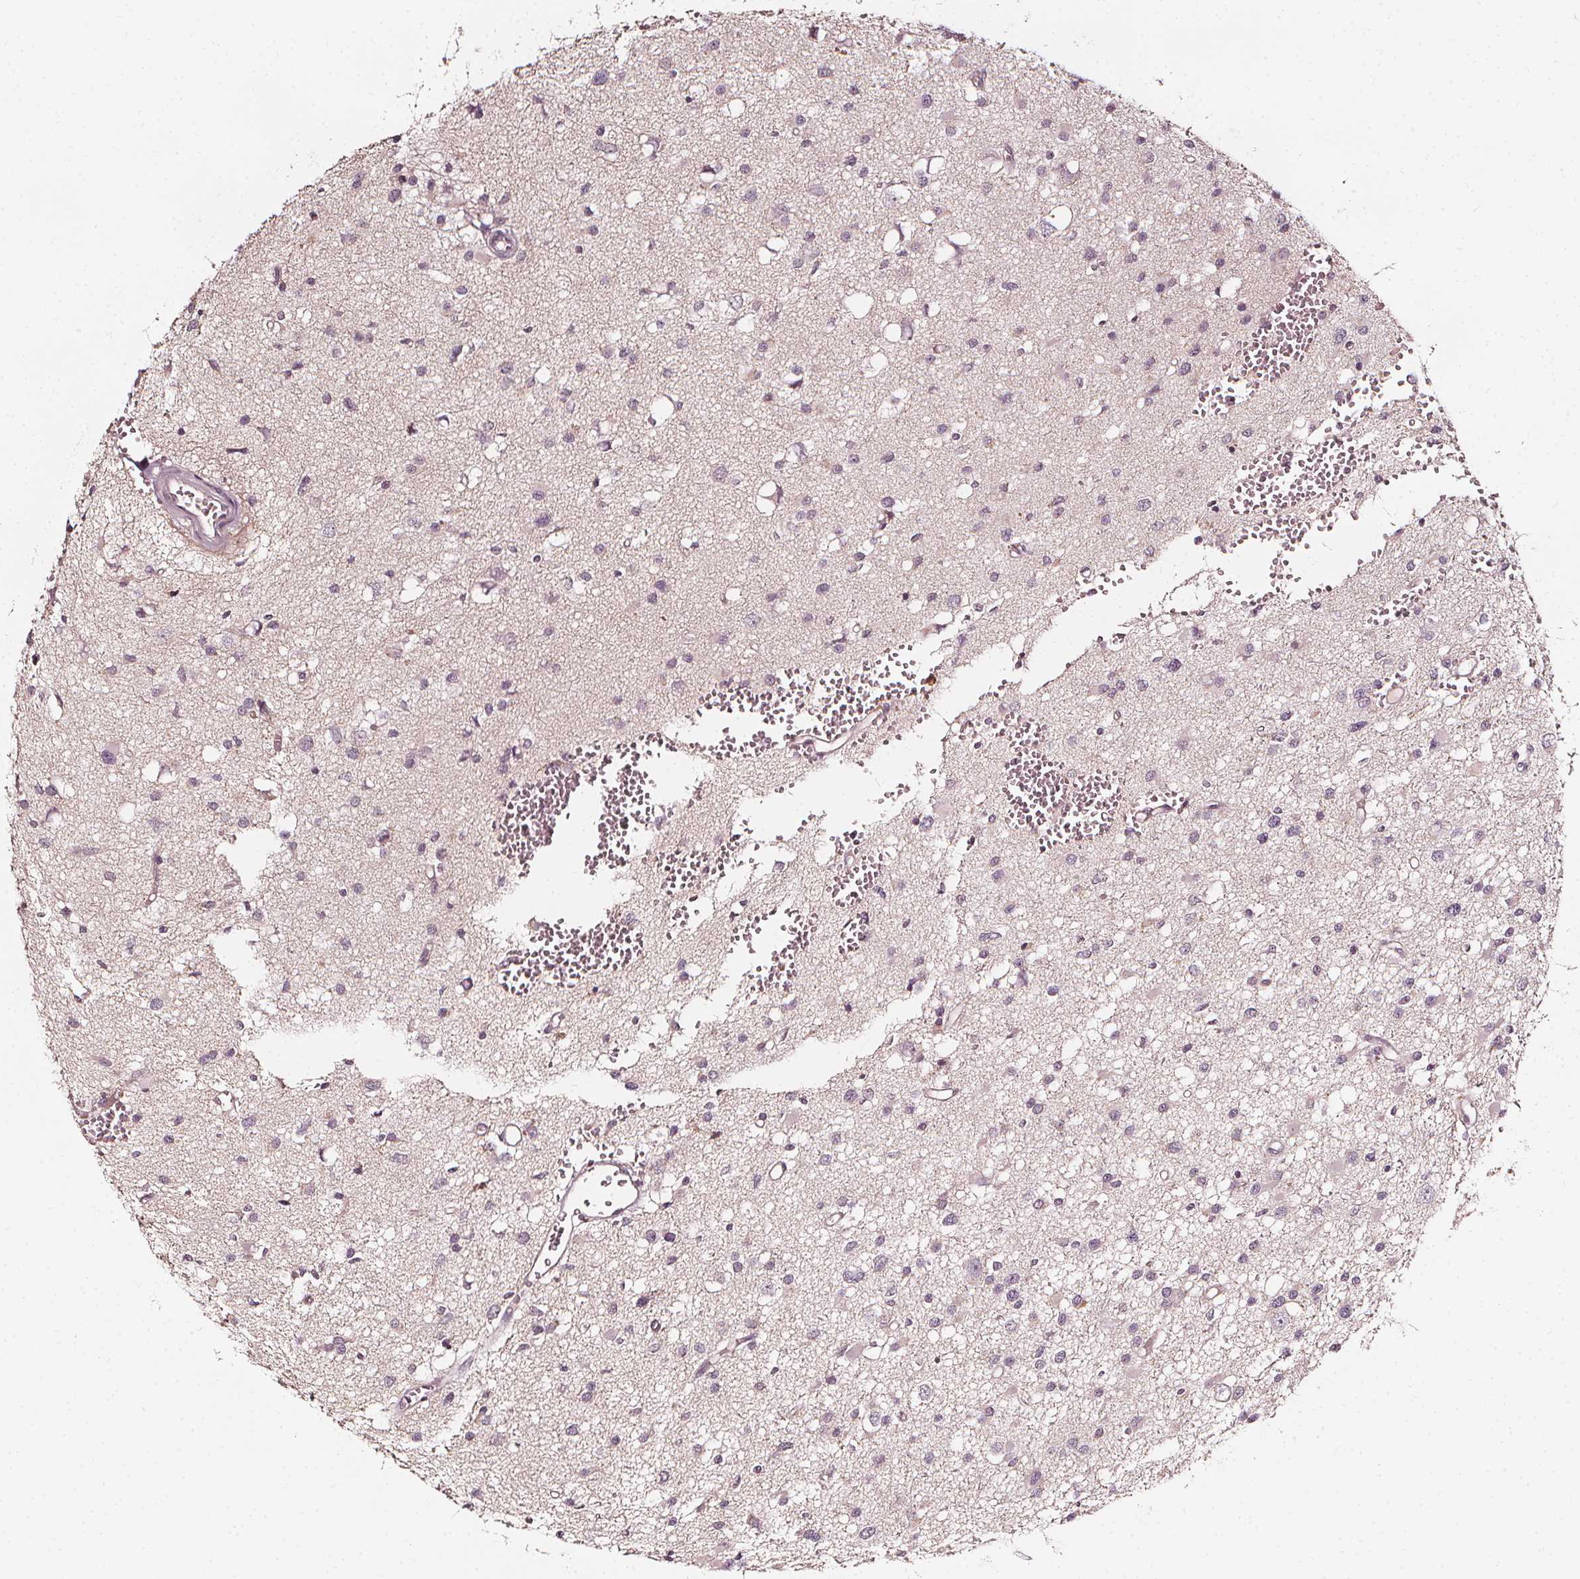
{"staining": {"intensity": "negative", "quantity": "none", "location": "none"}, "tissue": "glioma", "cell_type": "Tumor cells", "image_type": "cancer", "snomed": [{"axis": "morphology", "description": "Glioma, malignant, High grade"}, {"axis": "topography", "description": "Brain"}], "caption": "Human glioma stained for a protein using immunohistochemistry reveals no staining in tumor cells.", "gene": "NPC1L1", "patient": {"sex": "male", "age": 54}}